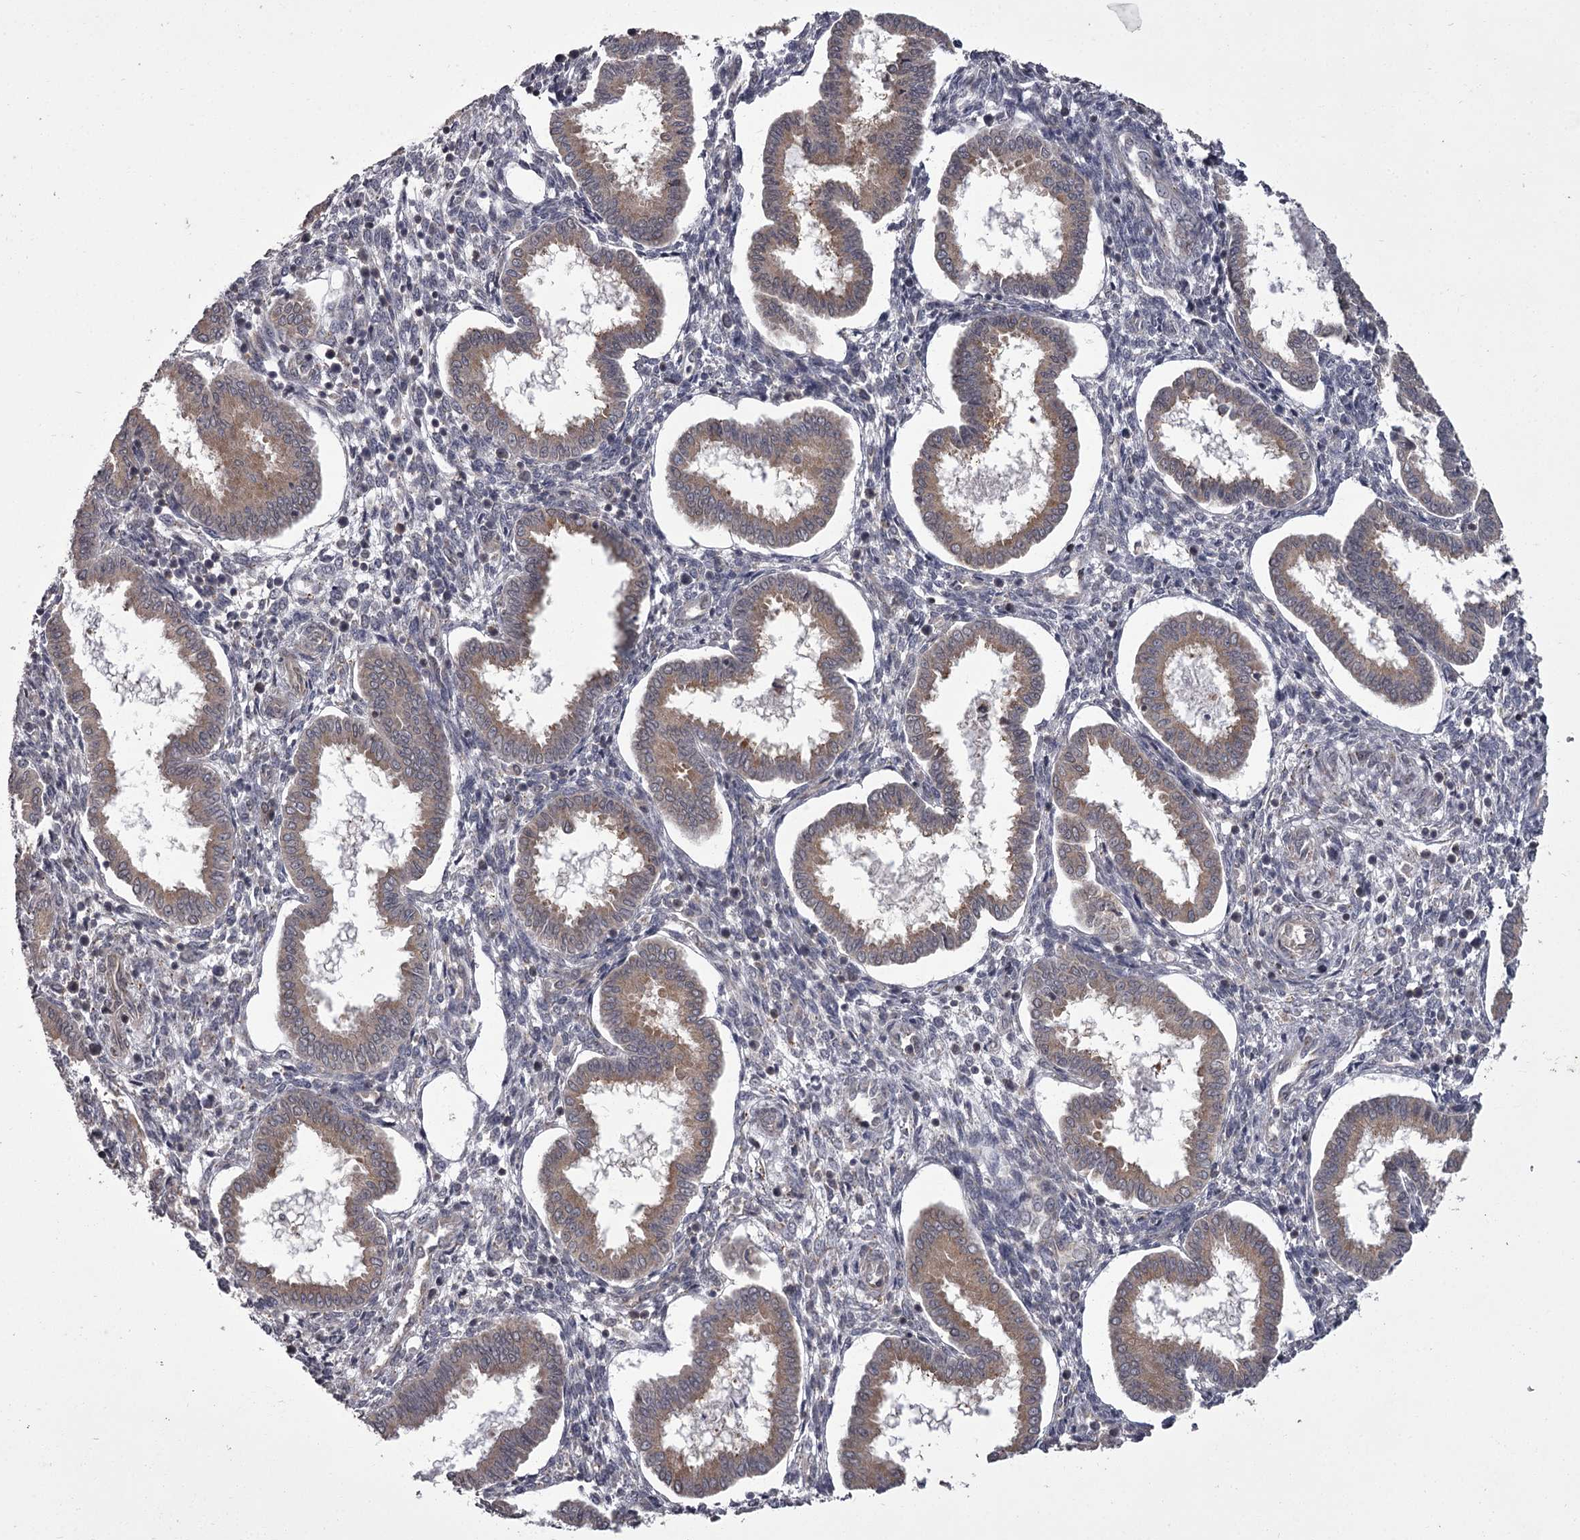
{"staining": {"intensity": "negative", "quantity": "none", "location": "none"}, "tissue": "endometrium", "cell_type": "Cells in endometrial stroma", "image_type": "normal", "snomed": [{"axis": "morphology", "description": "Normal tissue, NOS"}, {"axis": "topography", "description": "Endometrium"}], "caption": "Protein analysis of benign endometrium displays no significant expression in cells in endometrial stroma. Brightfield microscopy of immunohistochemistry stained with DAB (3,3'-diaminobenzidine) (brown) and hematoxylin (blue), captured at high magnification.", "gene": "CCDC92", "patient": {"sex": "female", "age": 24}}